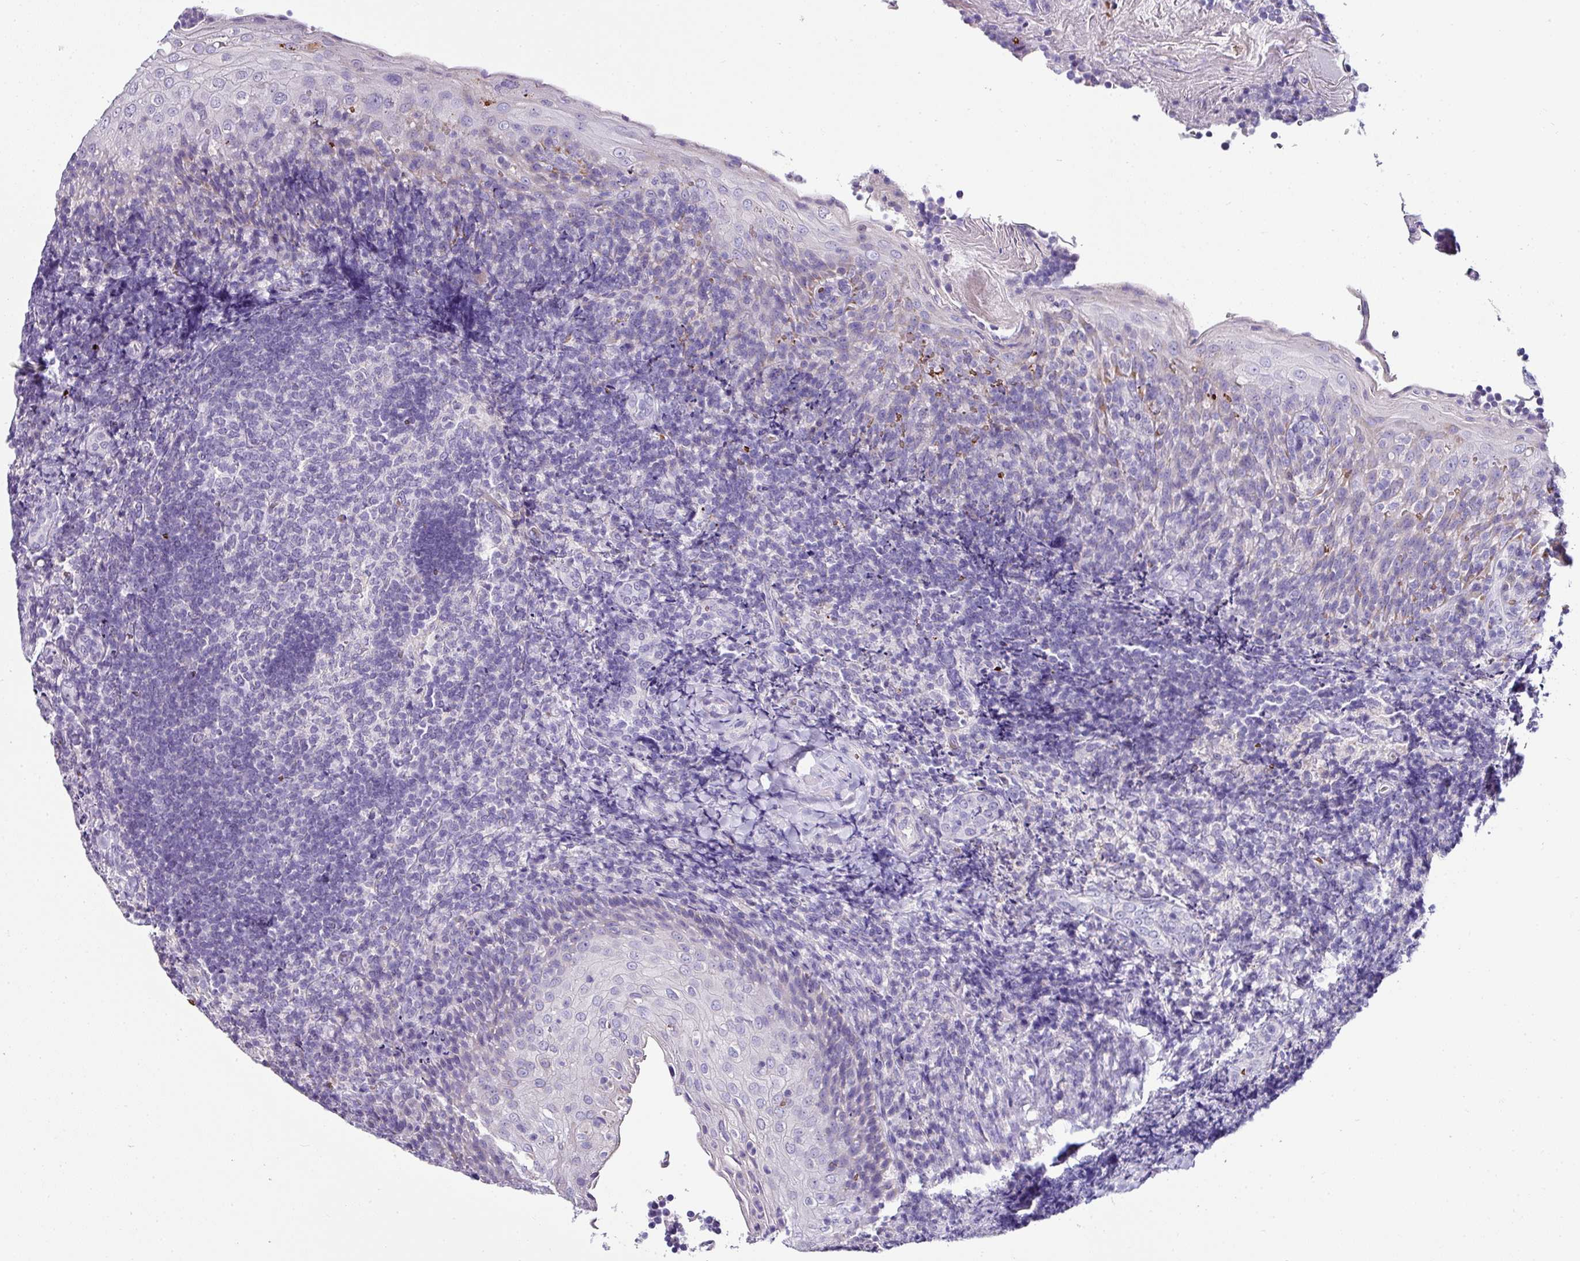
{"staining": {"intensity": "negative", "quantity": "none", "location": "none"}, "tissue": "tonsil", "cell_type": "Germinal center cells", "image_type": "normal", "snomed": [{"axis": "morphology", "description": "Normal tissue, NOS"}, {"axis": "topography", "description": "Tonsil"}], "caption": "Immunohistochemical staining of normal human tonsil reveals no significant positivity in germinal center cells. The staining is performed using DAB (3,3'-diaminobenzidine) brown chromogen with nuclei counter-stained in using hematoxylin.", "gene": "NAPSA", "patient": {"sex": "female", "age": 10}}